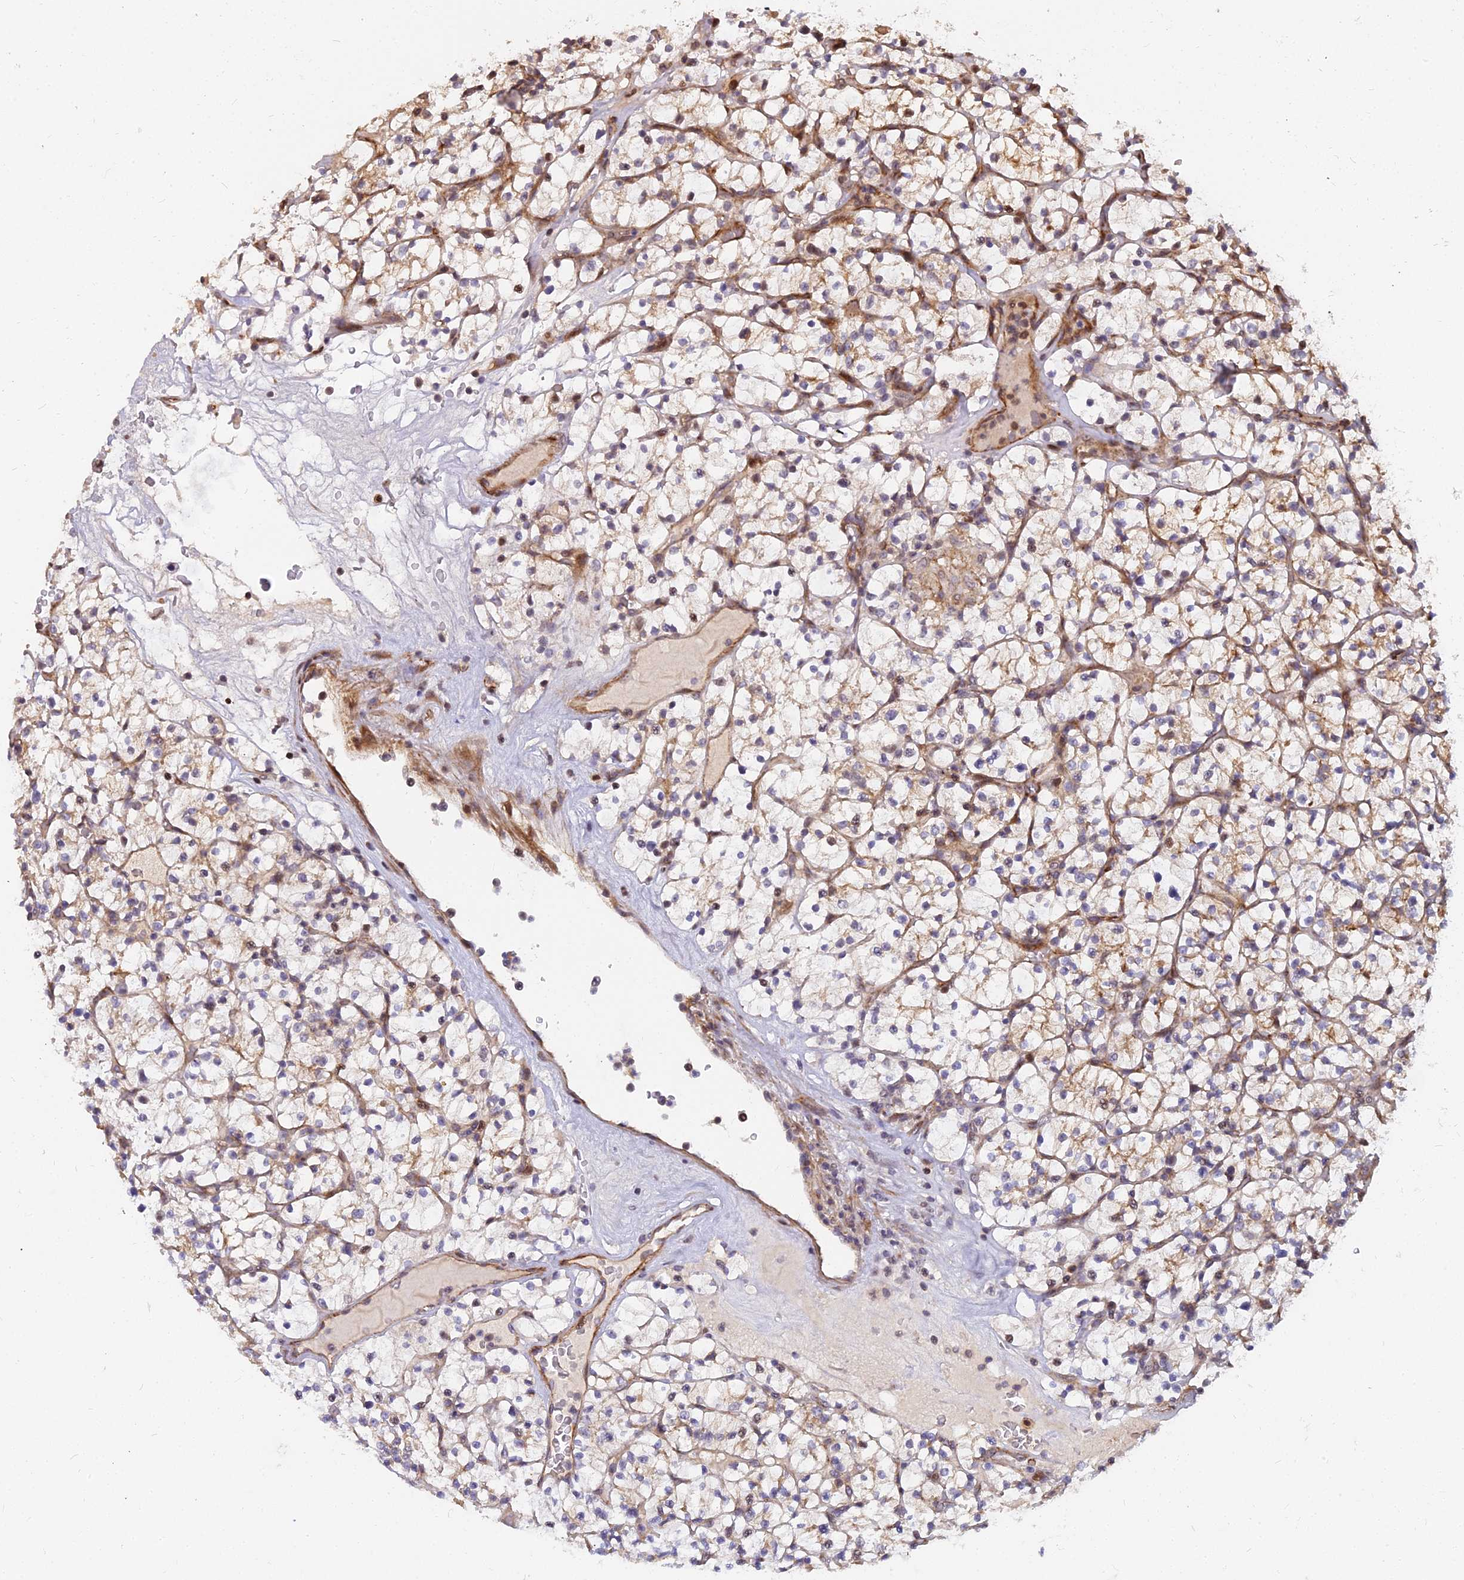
{"staining": {"intensity": "moderate", "quantity": "25%-75%", "location": "cytoplasmic/membranous"}, "tissue": "renal cancer", "cell_type": "Tumor cells", "image_type": "cancer", "snomed": [{"axis": "morphology", "description": "Adenocarcinoma, NOS"}, {"axis": "topography", "description": "Kidney"}], "caption": "Renal cancer was stained to show a protein in brown. There is medium levels of moderate cytoplasmic/membranous positivity in about 25%-75% of tumor cells.", "gene": "GLYATL3", "patient": {"sex": "female", "age": 64}}